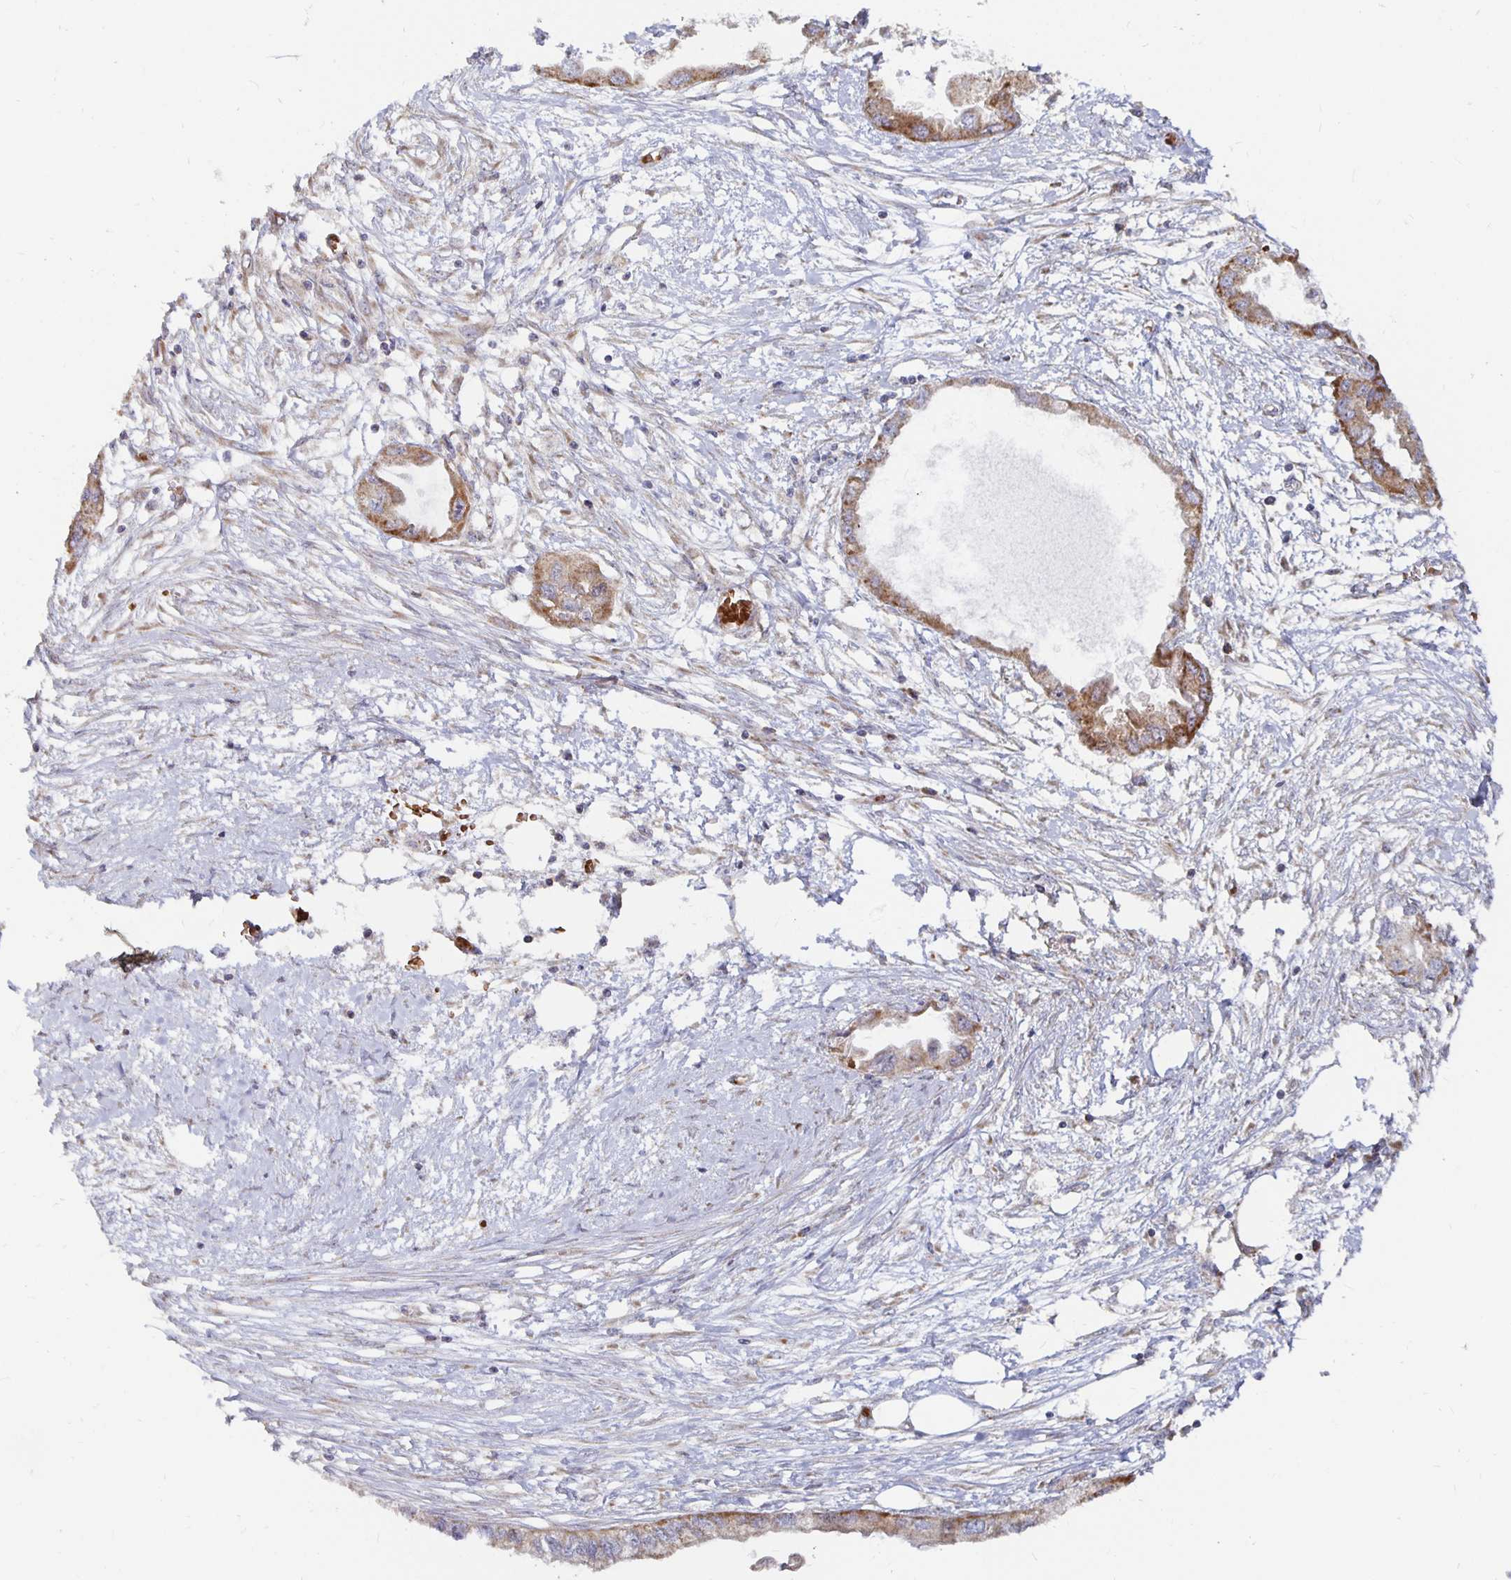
{"staining": {"intensity": "moderate", "quantity": ">75%", "location": "cytoplasmic/membranous"}, "tissue": "endometrial cancer", "cell_type": "Tumor cells", "image_type": "cancer", "snomed": [{"axis": "morphology", "description": "Adenocarcinoma, NOS"}, {"axis": "morphology", "description": "Adenocarcinoma, metastatic, NOS"}, {"axis": "topography", "description": "Adipose tissue"}, {"axis": "topography", "description": "Endometrium"}], "caption": "Immunohistochemical staining of endometrial cancer (adenocarcinoma) exhibits moderate cytoplasmic/membranous protein positivity in about >75% of tumor cells.", "gene": "MRPL28", "patient": {"sex": "female", "age": 67}}